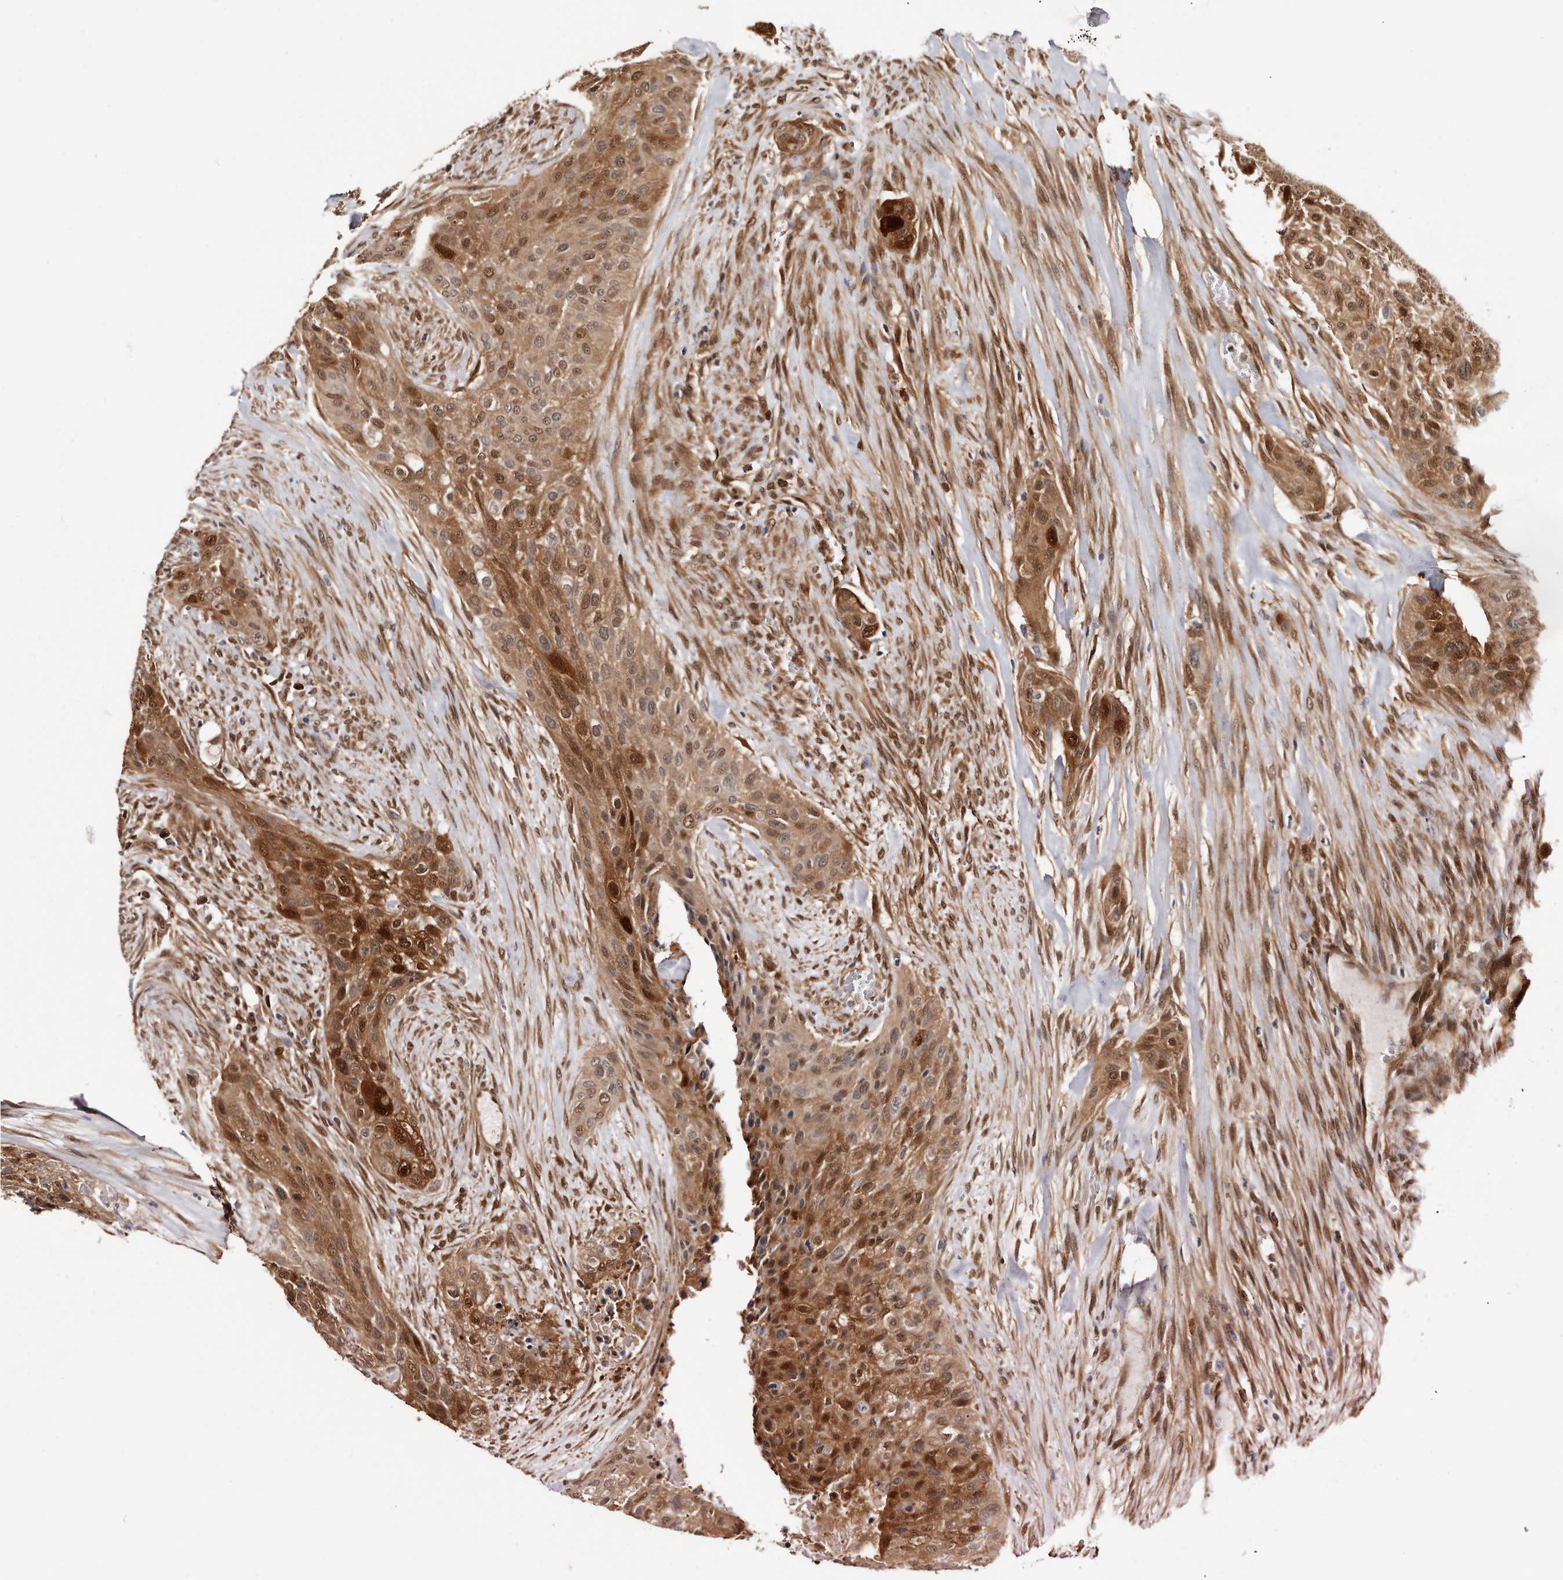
{"staining": {"intensity": "moderate", "quantity": ">75%", "location": "cytoplasmic/membranous,nuclear"}, "tissue": "urothelial cancer", "cell_type": "Tumor cells", "image_type": "cancer", "snomed": [{"axis": "morphology", "description": "Urothelial carcinoma, High grade"}, {"axis": "topography", "description": "Urinary bladder"}], "caption": "A brown stain highlights moderate cytoplasmic/membranous and nuclear staining of a protein in human urothelial cancer tumor cells.", "gene": "TP53I3", "patient": {"sex": "male", "age": 35}}